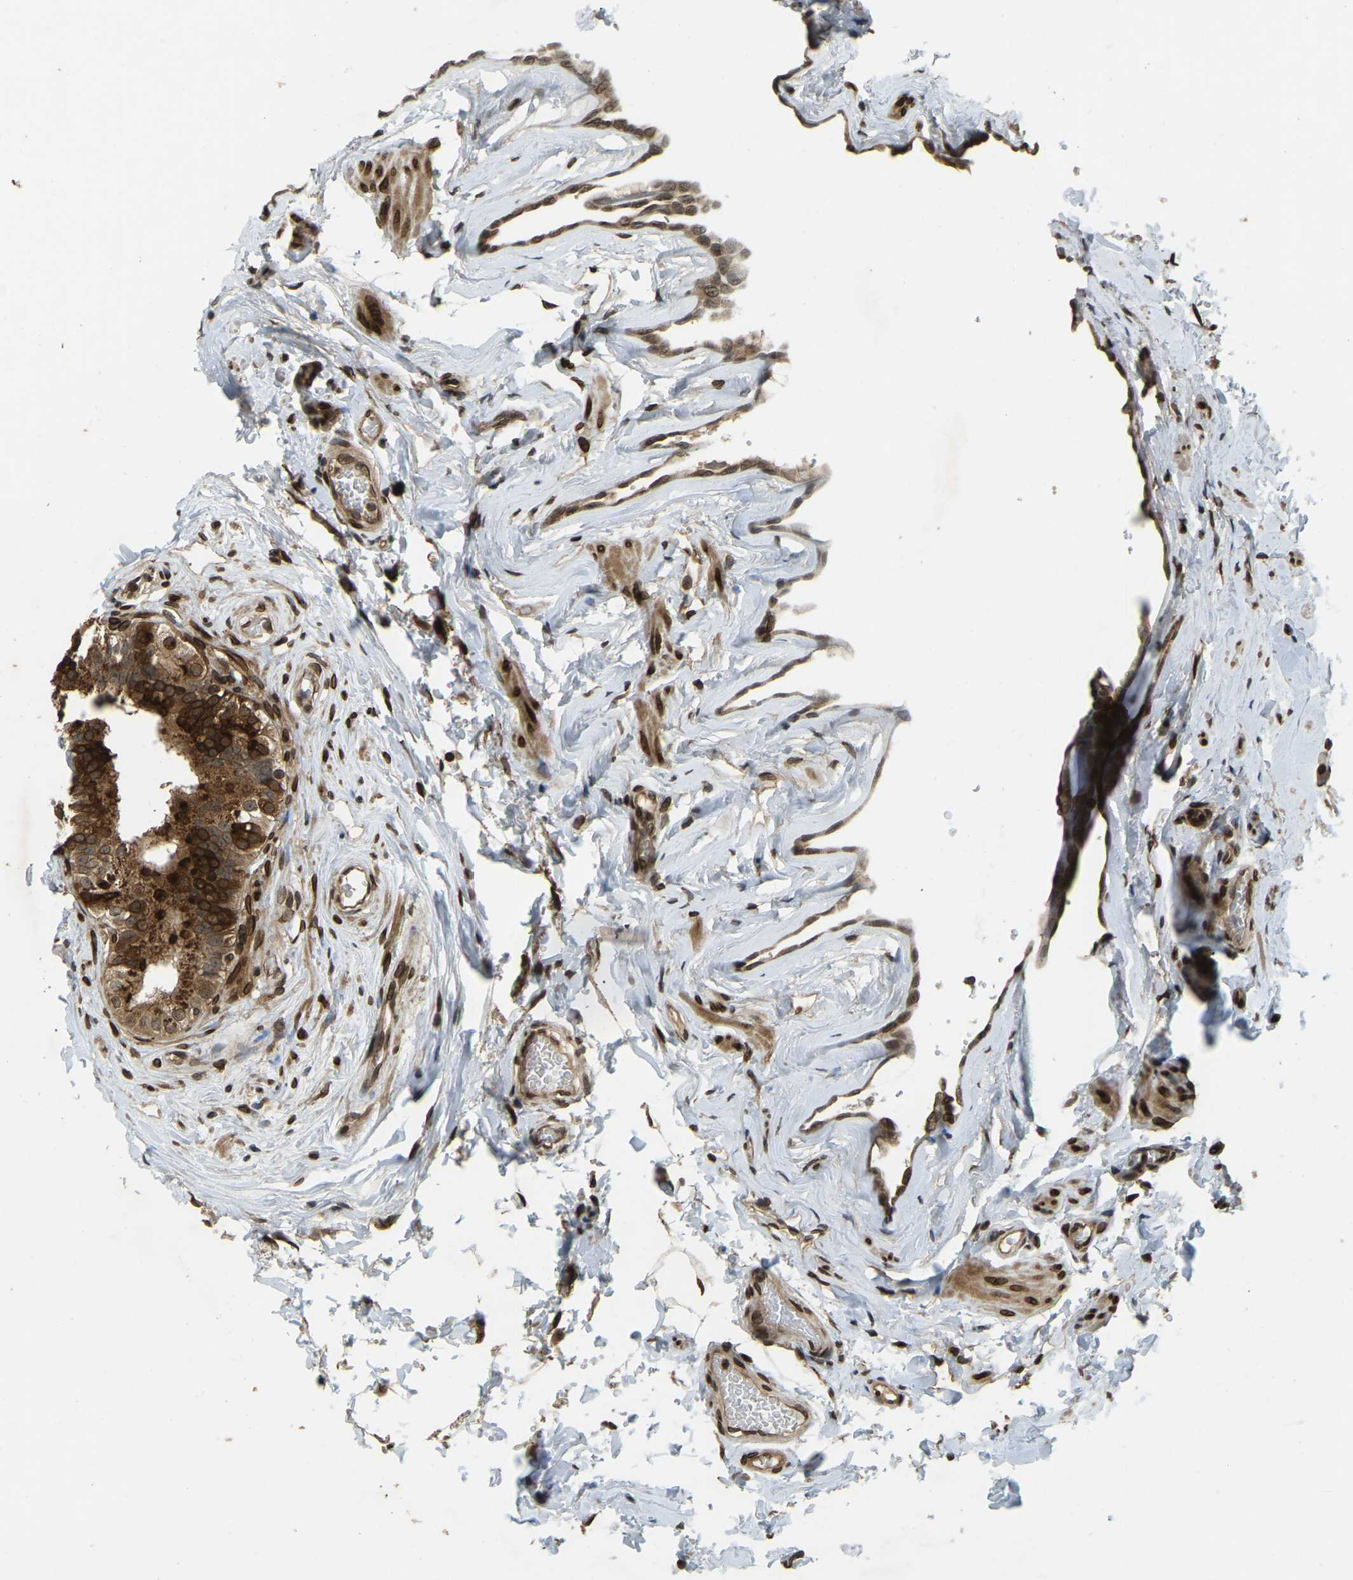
{"staining": {"intensity": "moderate", "quantity": ">75%", "location": "cytoplasmic/membranous,nuclear"}, "tissue": "epididymis", "cell_type": "Glandular cells", "image_type": "normal", "snomed": [{"axis": "morphology", "description": "Normal tissue, NOS"}, {"axis": "topography", "description": "Testis"}, {"axis": "topography", "description": "Epididymis"}], "caption": "Immunohistochemistry (DAB) staining of benign epididymis displays moderate cytoplasmic/membranous,nuclear protein expression in about >75% of glandular cells.", "gene": "SYNE1", "patient": {"sex": "male", "age": 36}}